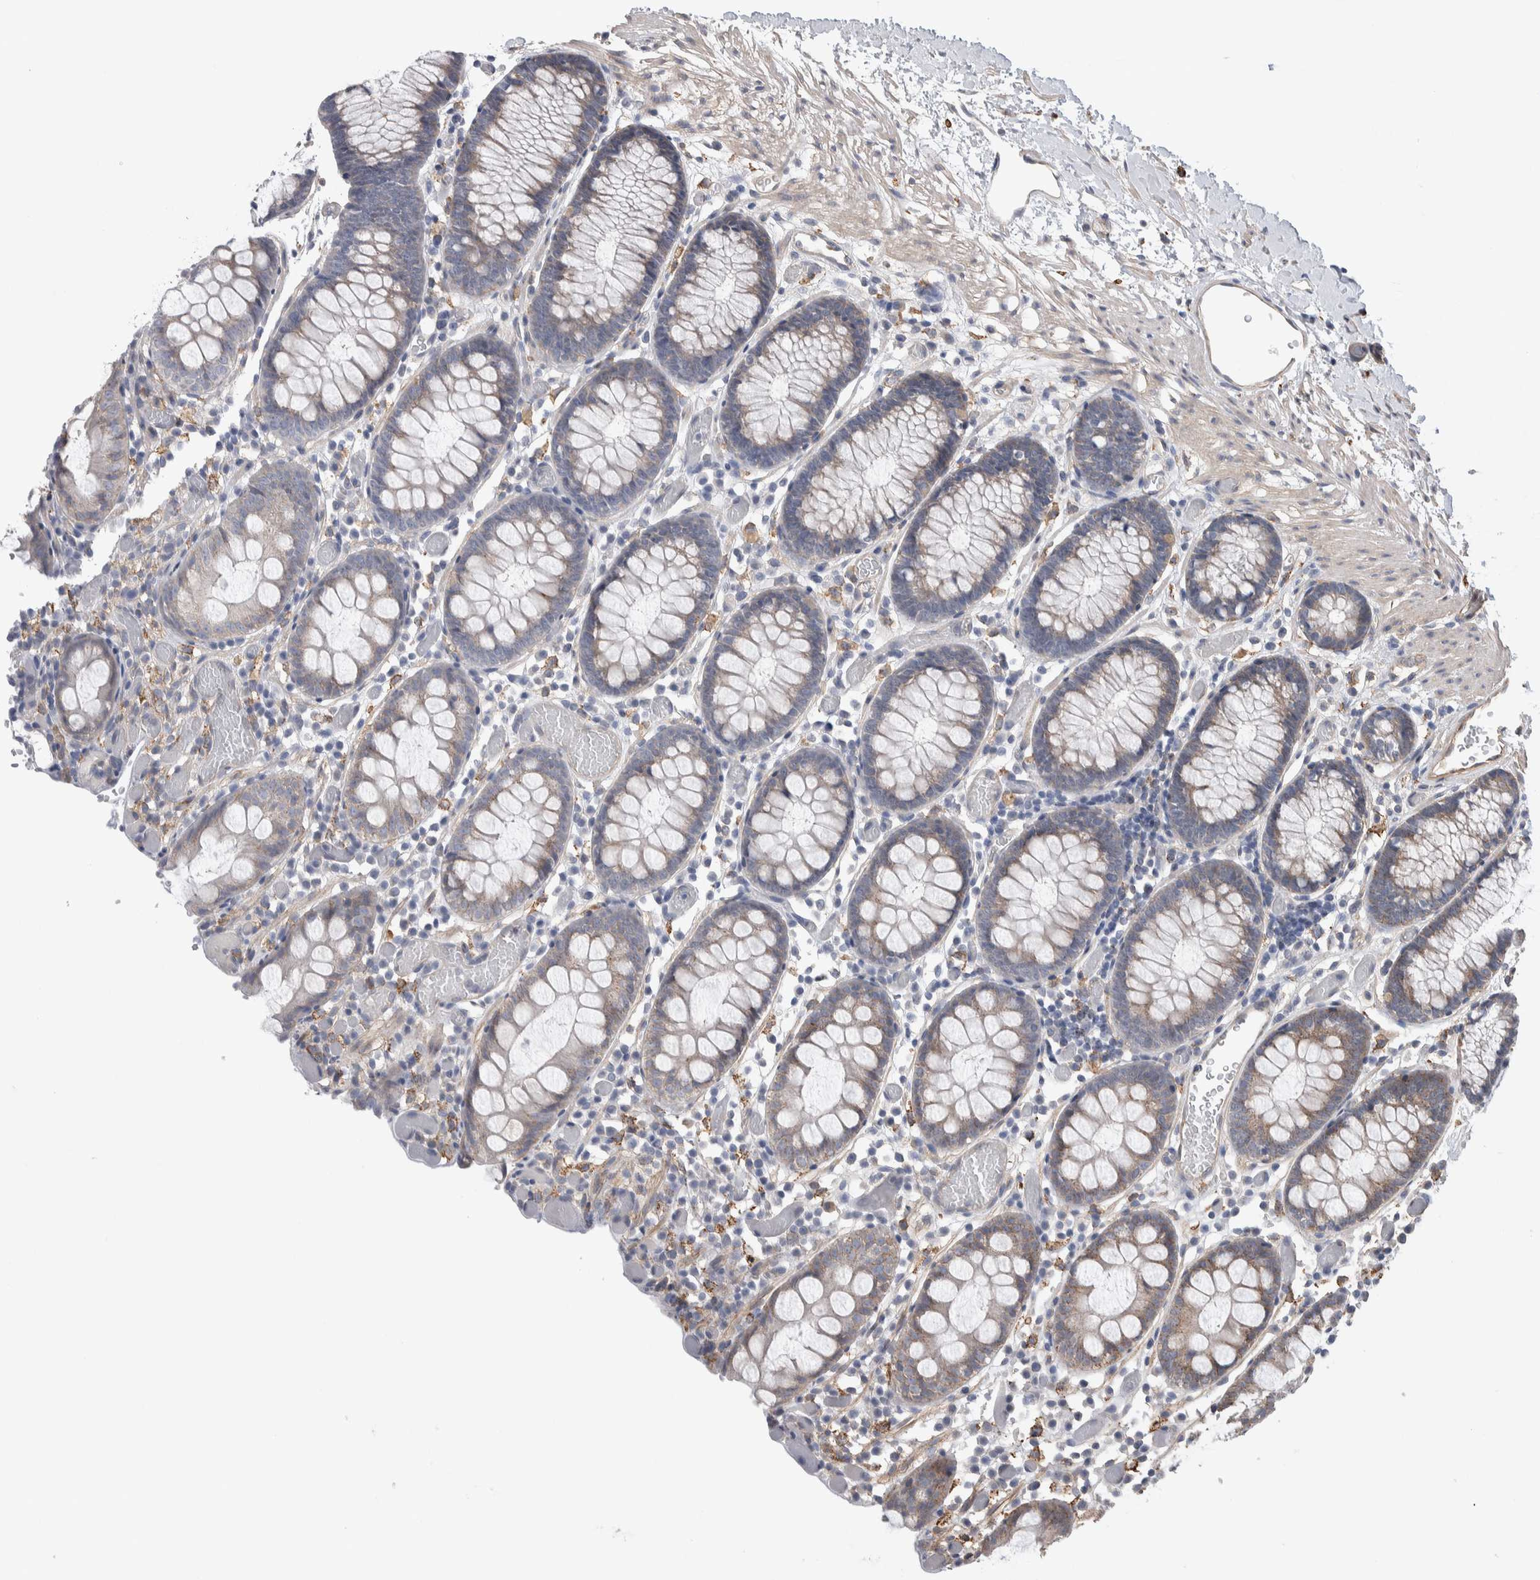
{"staining": {"intensity": "weak", "quantity": ">75%", "location": "cytoplasmic/membranous"}, "tissue": "colon", "cell_type": "Endothelial cells", "image_type": "normal", "snomed": [{"axis": "morphology", "description": "Normal tissue, NOS"}, {"axis": "topography", "description": "Colon"}], "caption": "Protein staining of normal colon displays weak cytoplasmic/membranous expression in approximately >75% of endothelial cells. (DAB IHC, brown staining for protein, blue staining for nuclei).", "gene": "GCNA", "patient": {"sex": "male", "age": 14}}